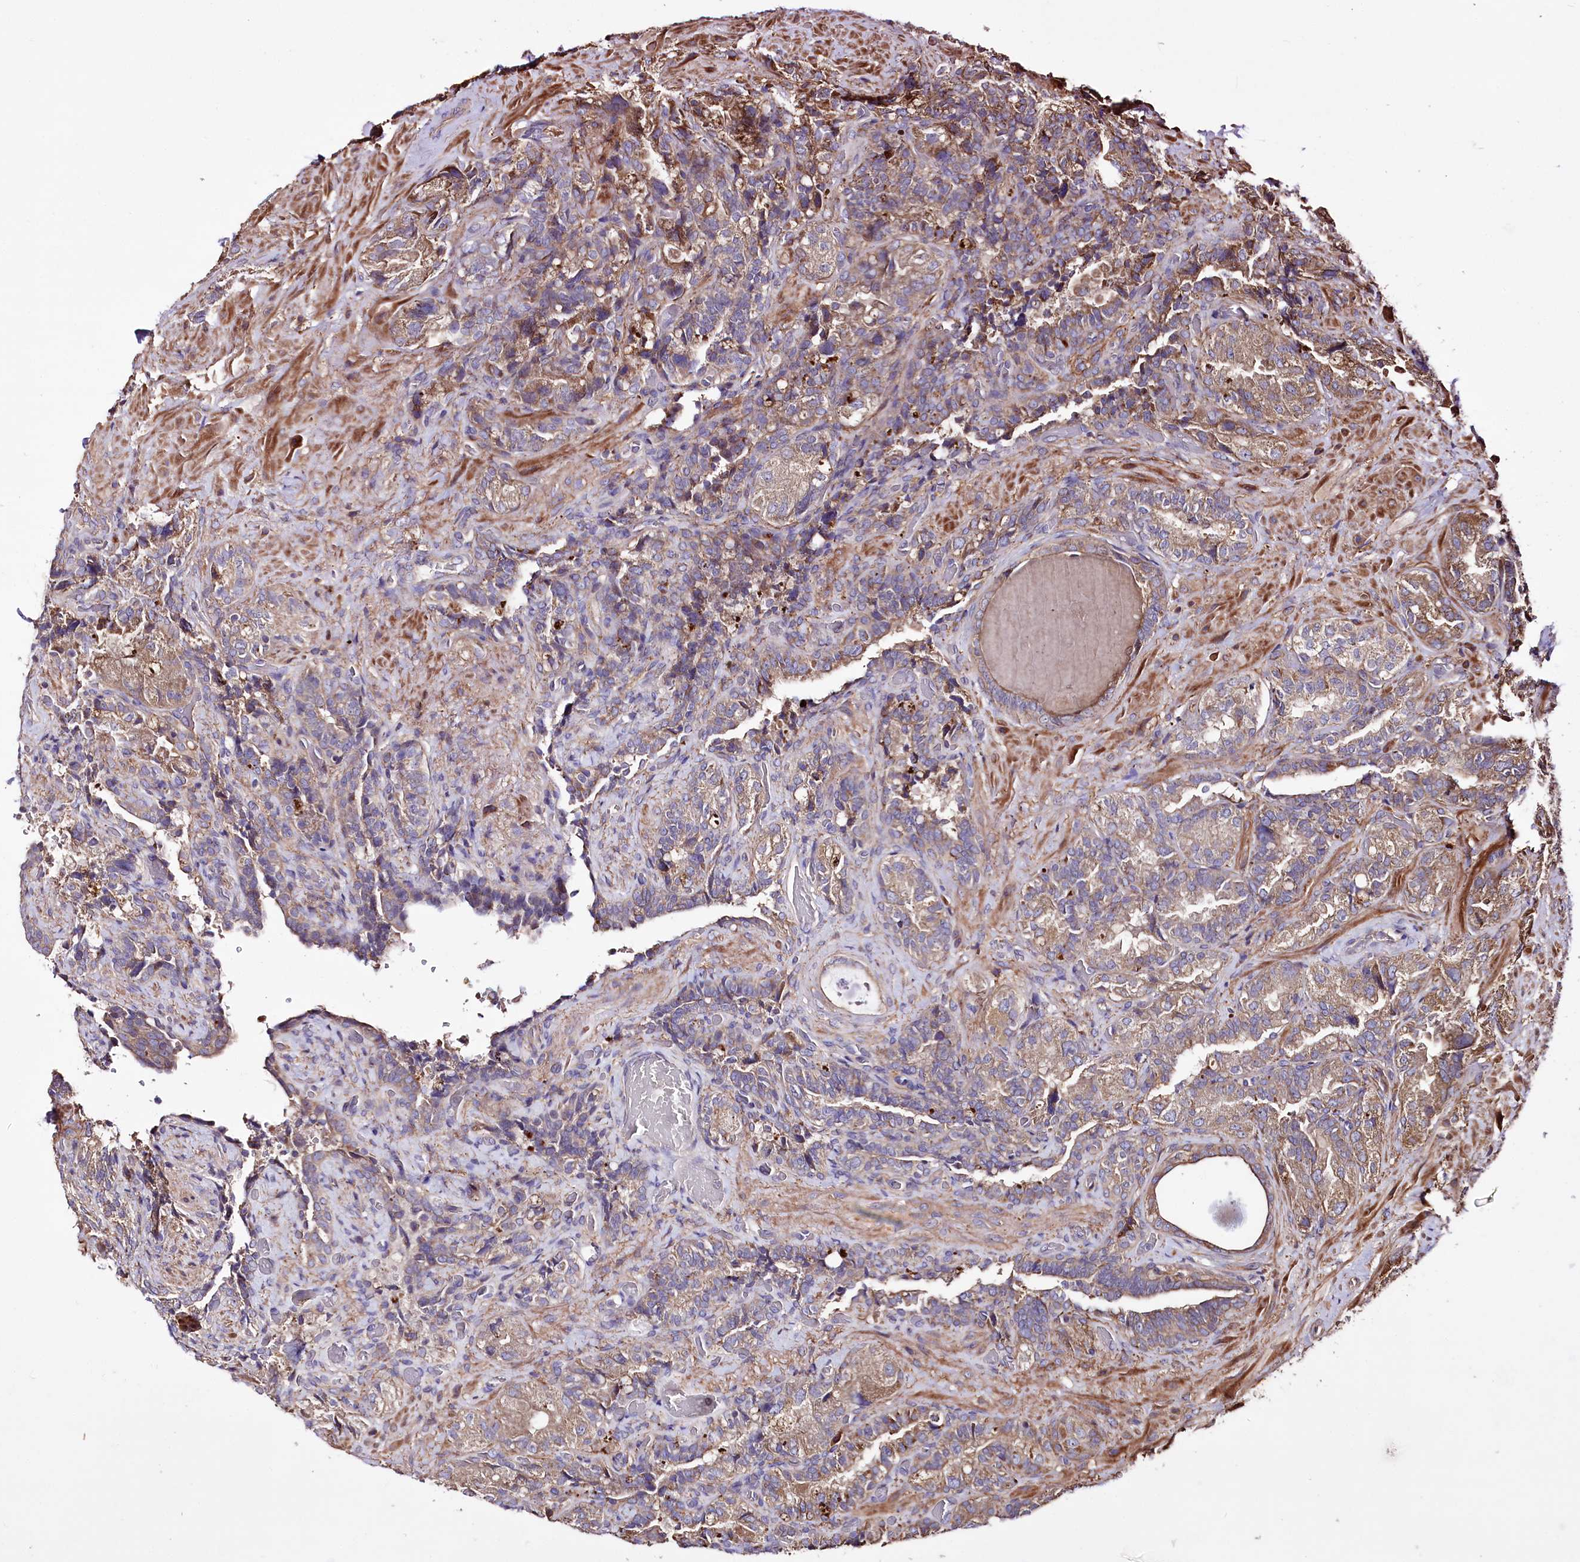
{"staining": {"intensity": "moderate", "quantity": "25%-75%", "location": "cytoplasmic/membranous"}, "tissue": "seminal vesicle", "cell_type": "Glandular cells", "image_type": "normal", "snomed": [{"axis": "morphology", "description": "Normal tissue, NOS"}, {"axis": "topography", "description": "Prostate and seminal vesicle, NOS"}, {"axis": "topography", "description": "Prostate"}, {"axis": "topography", "description": "Seminal veicle"}], "caption": "Immunohistochemical staining of unremarkable seminal vesicle demonstrates moderate cytoplasmic/membranous protein expression in approximately 25%-75% of glandular cells. (DAB IHC, brown staining for protein, blue staining for nuclei).", "gene": "WWC1", "patient": {"sex": "male", "age": 67}}